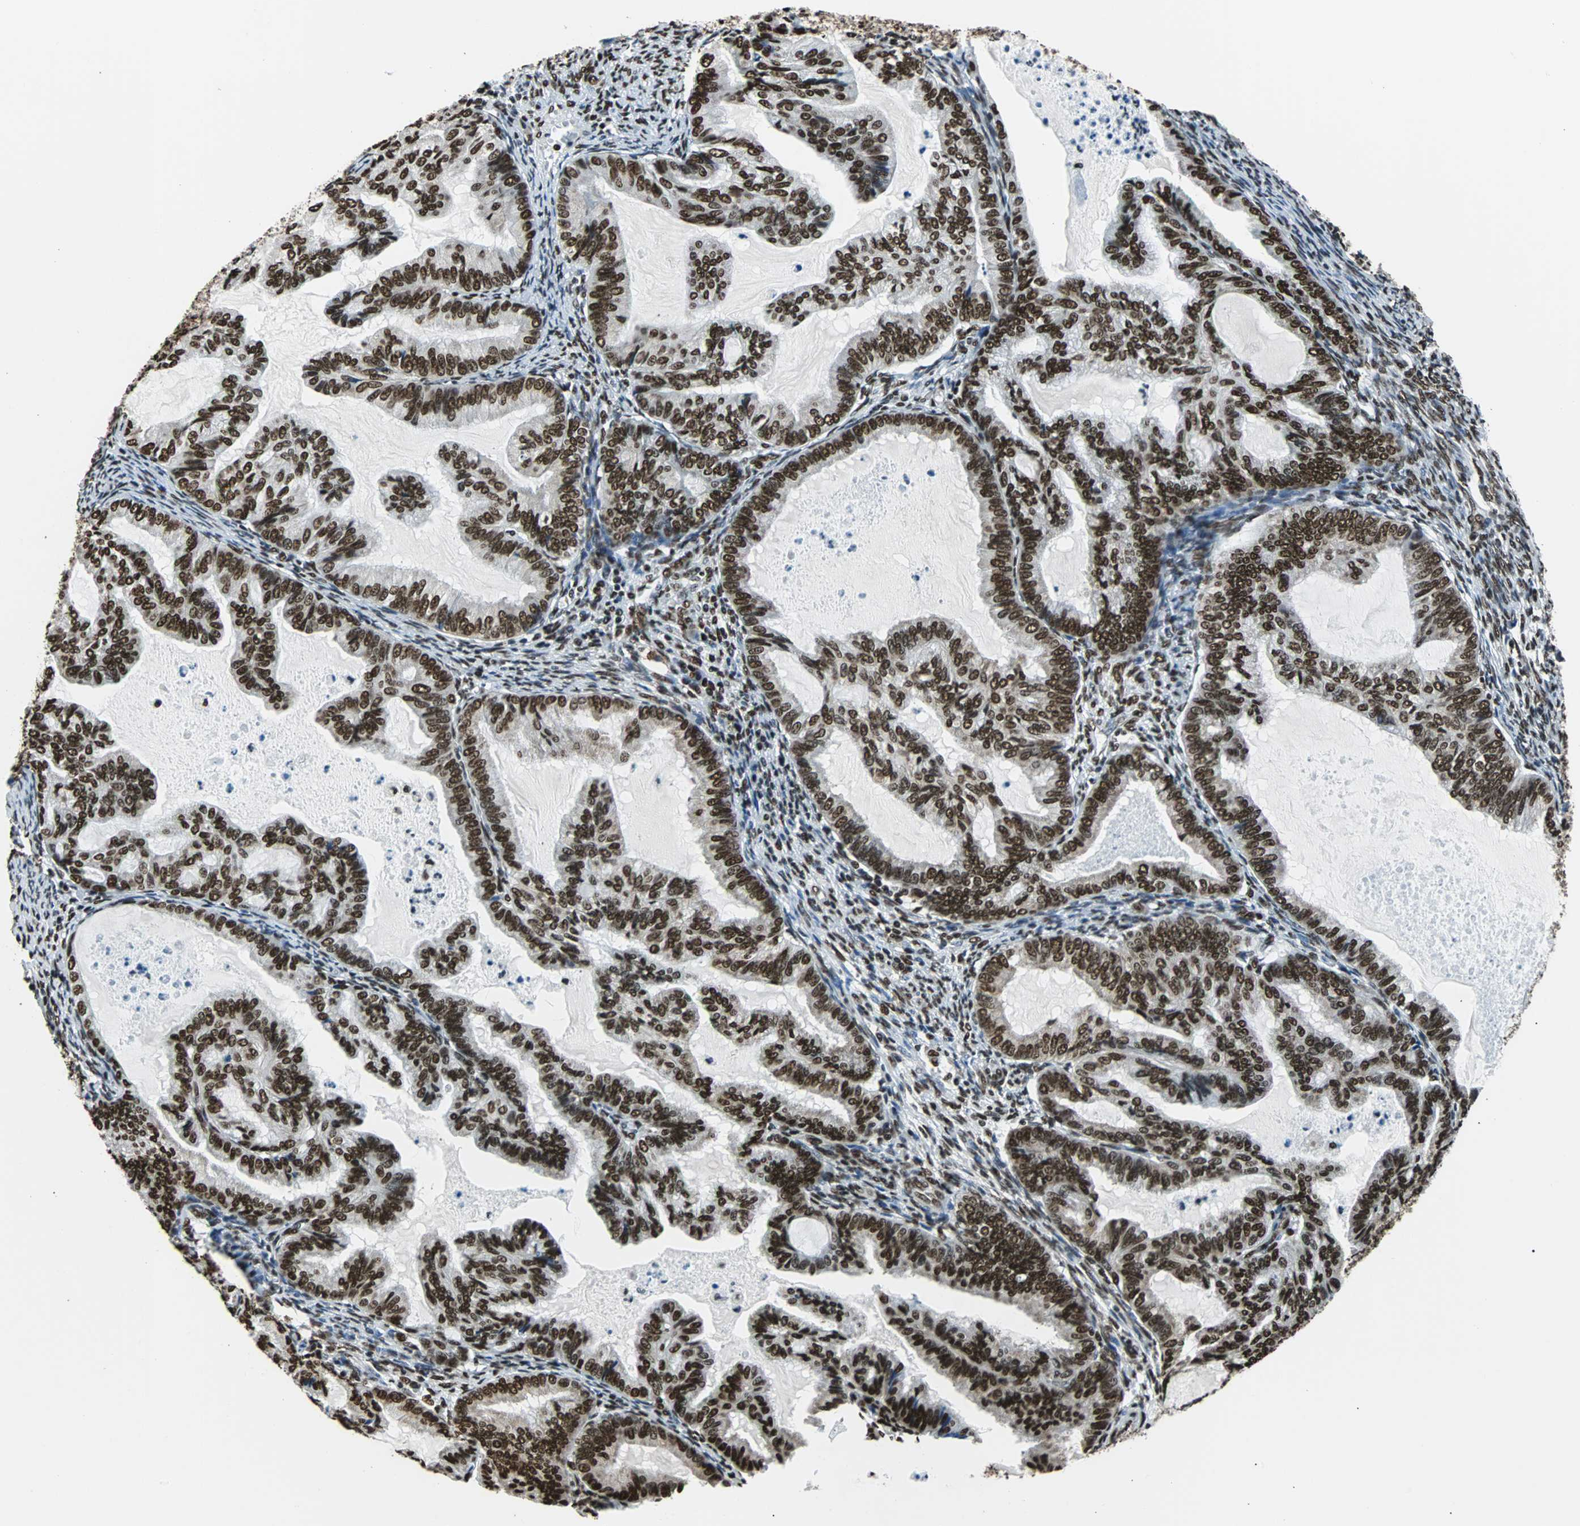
{"staining": {"intensity": "strong", "quantity": ">75%", "location": "nuclear"}, "tissue": "cervical cancer", "cell_type": "Tumor cells", "image_type": "cancer", "snomed": [{"axis": "morphology", "description": "Normal tissue, NOS"}, {"axis": "morphology", "description": "Adenocarcinoma, NOS"}, {"axis": "topography", "description": "Cervix"}, {"axis": "topography", "description": "Endometrium"}], "caption": "Tumor cells display high levels of strong nuclear expression in about >75% of cells in cervical cancer.", "gene": "FUBP1", "patient": {"sex": "female", "age": 86}}